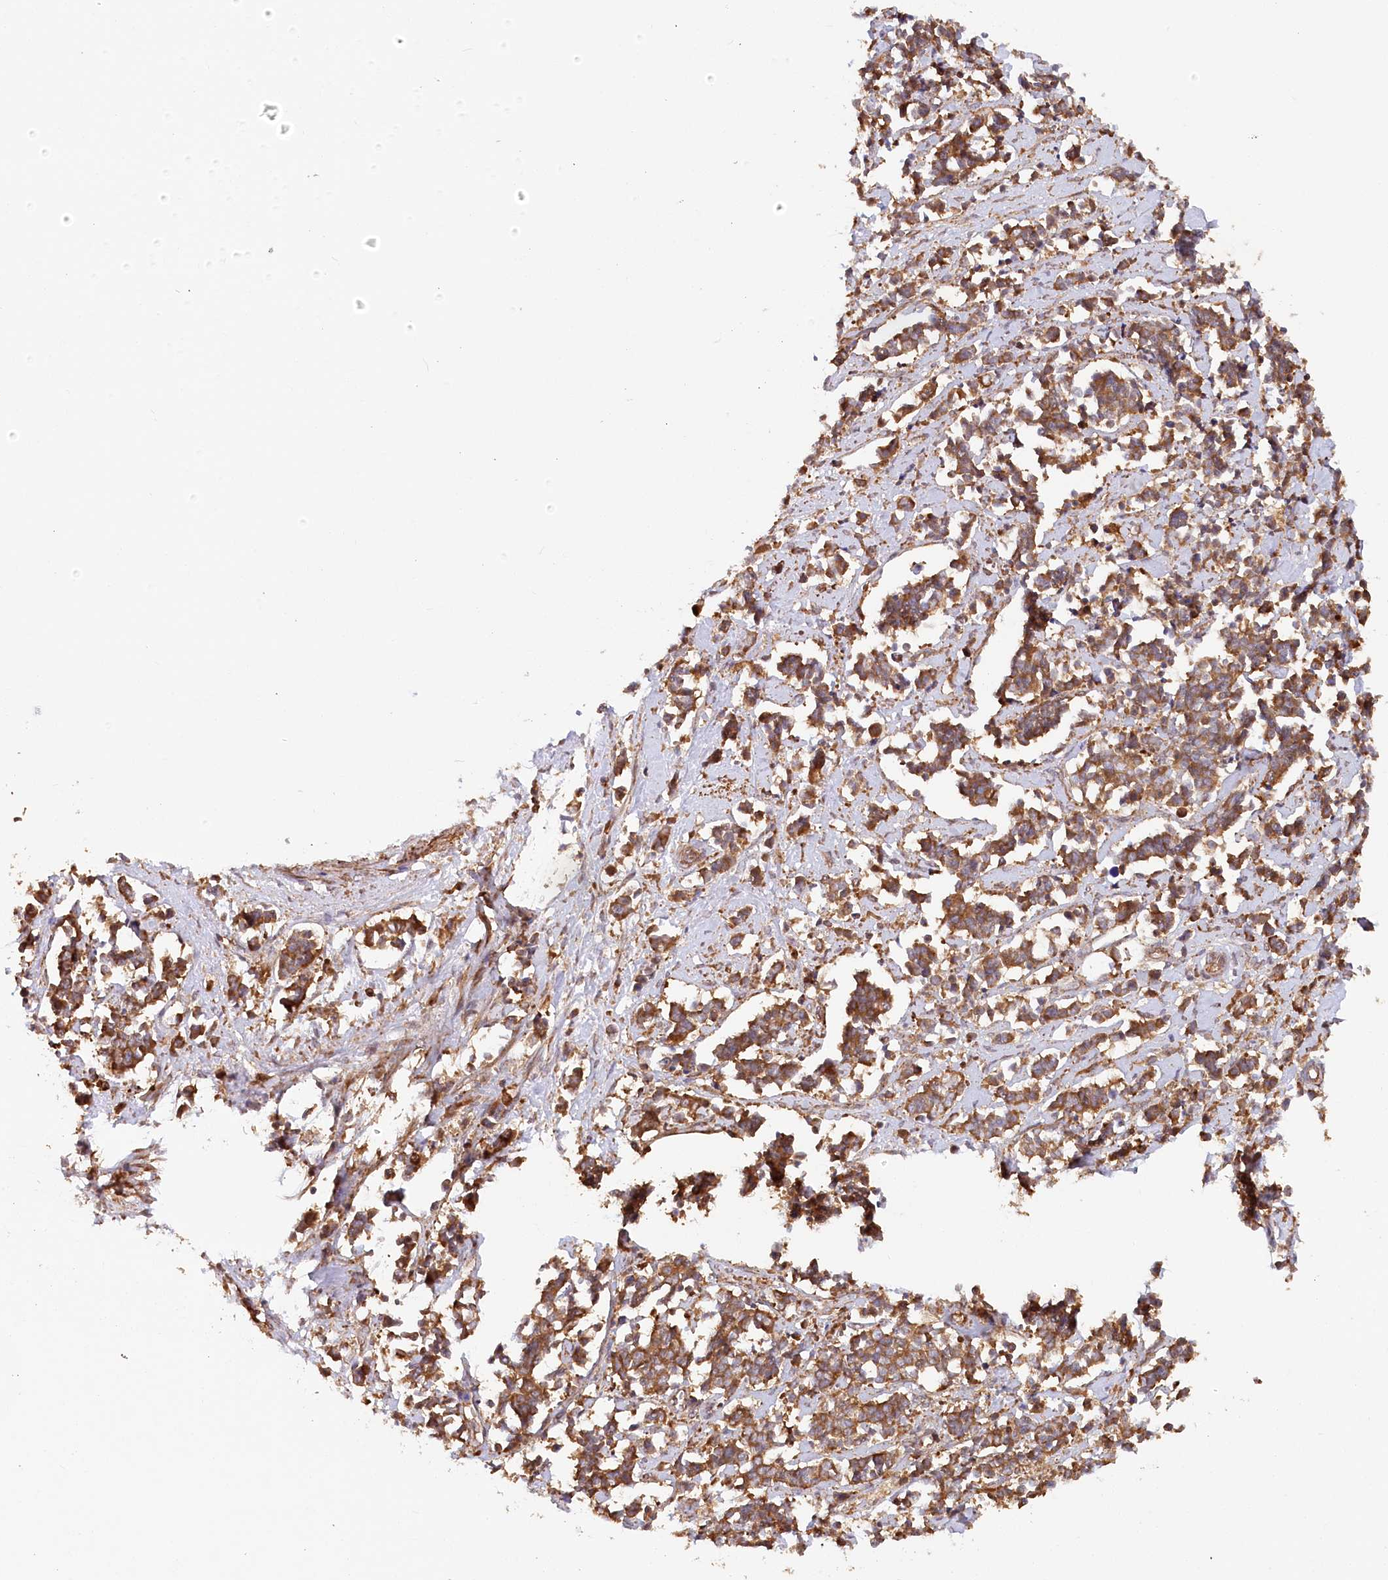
{"staining": {"intensity": "moderate", "quantity": ">75%", "location": "cytoplasmic/membranous"}, "tissue": "cervical cancer", "cell_type": "Tumor cells", "image_type": "cancer", "snomed": [{"axis": "morphology", "description": "Normal tissue, NOS"}, {"axis": "morphology", "description": "Squamous cell carcinoma, NOS"}, {"axis": "topography", "description": "Cervix"}], "caption": "Squamous cell carcinoma (cervical) stained with a protein marker displays moderate staining in tumor cells.", "gene": "PAIP2", "patient": {"sex": "female", "age": 35}}